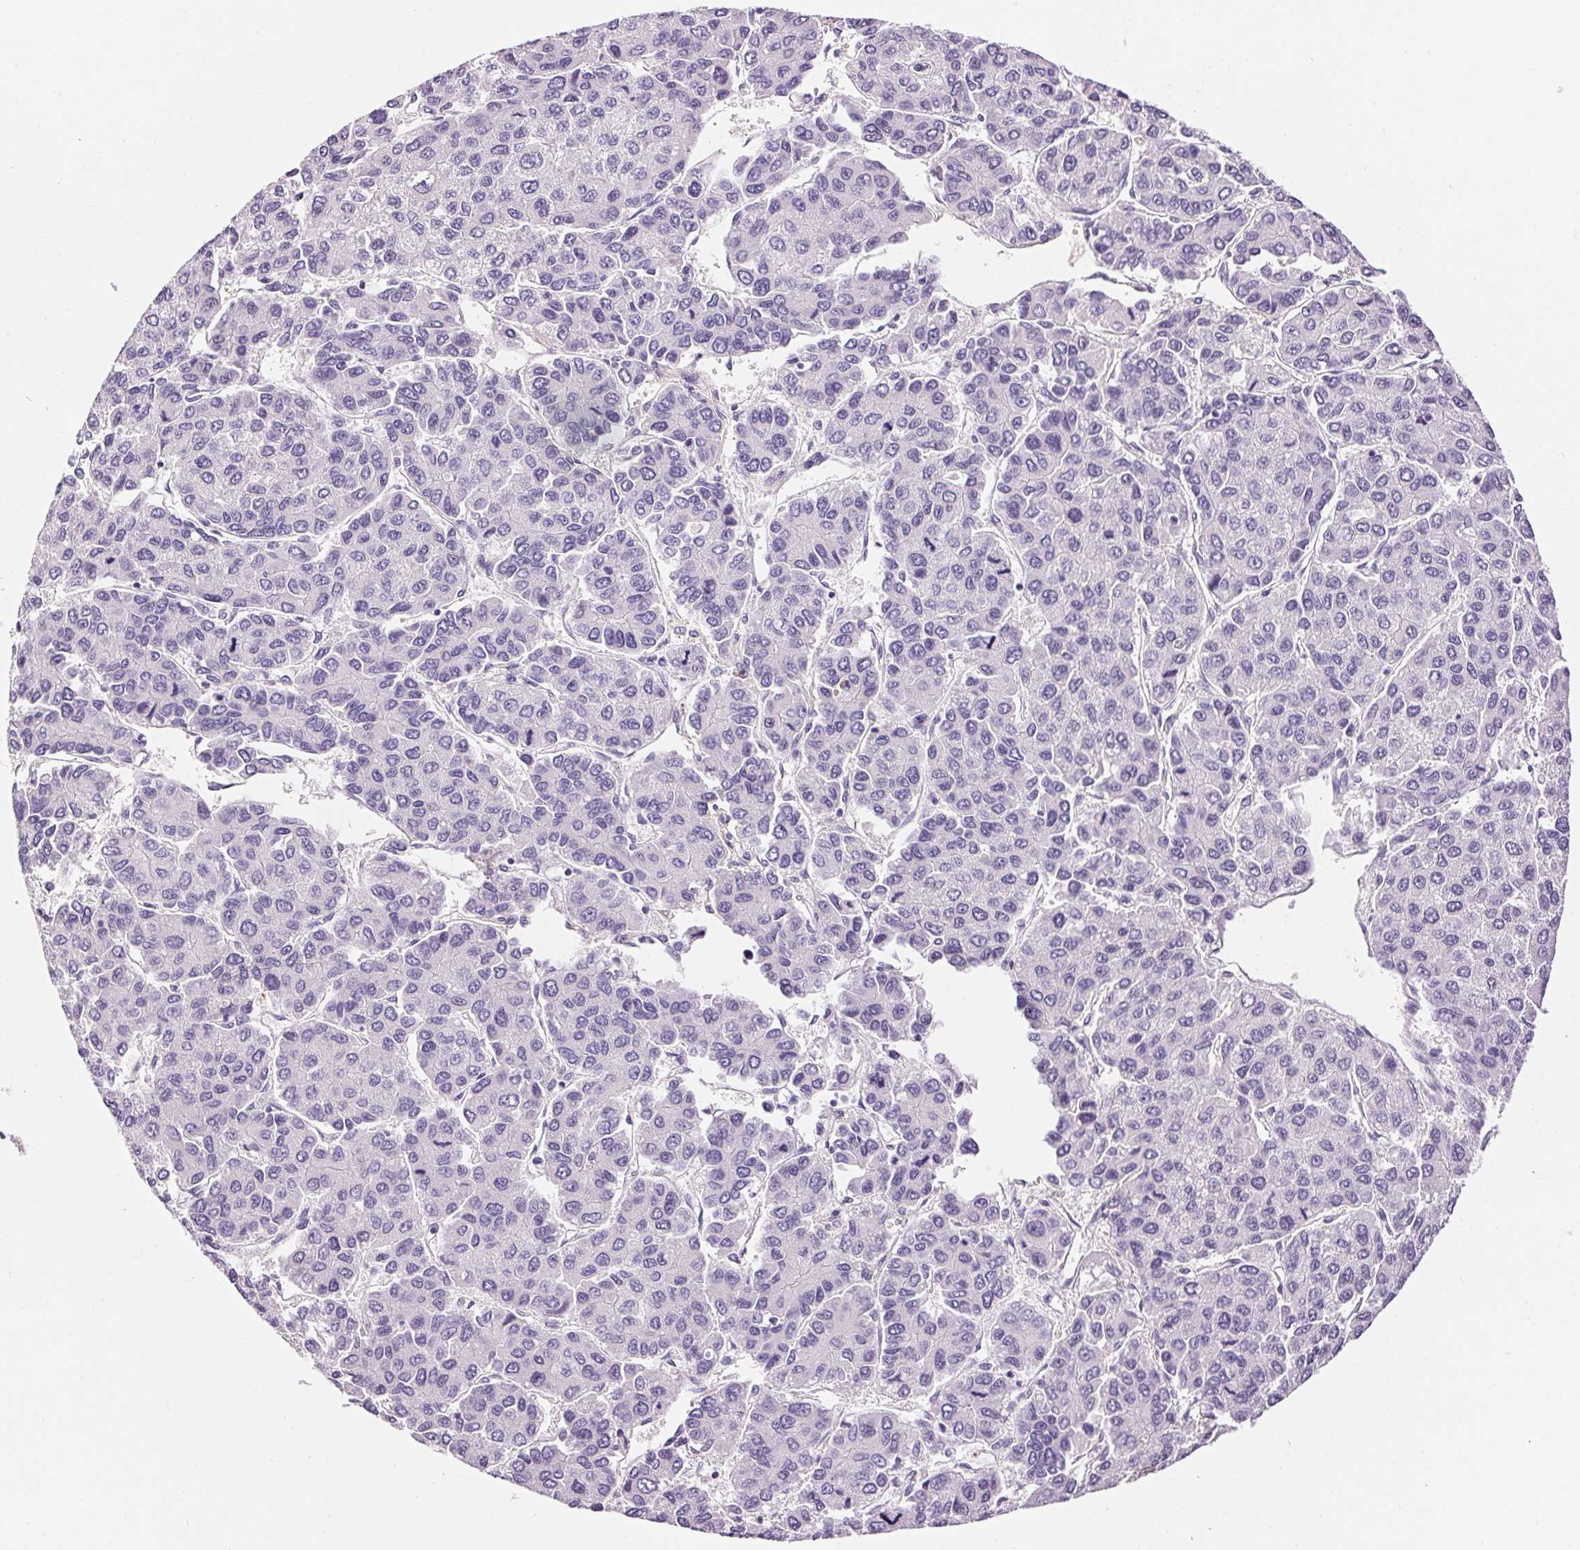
{"staining": {"intensity": "negative", "quantity": "none", "location": "none"}, "tissue": "liver cancer", "cell_type": "Tumor cells", "image_type": "cancer", "snomed": [{"axis": "morphology", "description": "Carcinoma, Hepatocellular, NOS"}, {"axis": "topography", "description": "Liver"}], "caption": "The photomicrograph reveals no staining of tumor cells in hepatocellular carcinoma (liver).", "gene": "PNLIPRP3", "patient": {"sex": "female", "age": 66}}